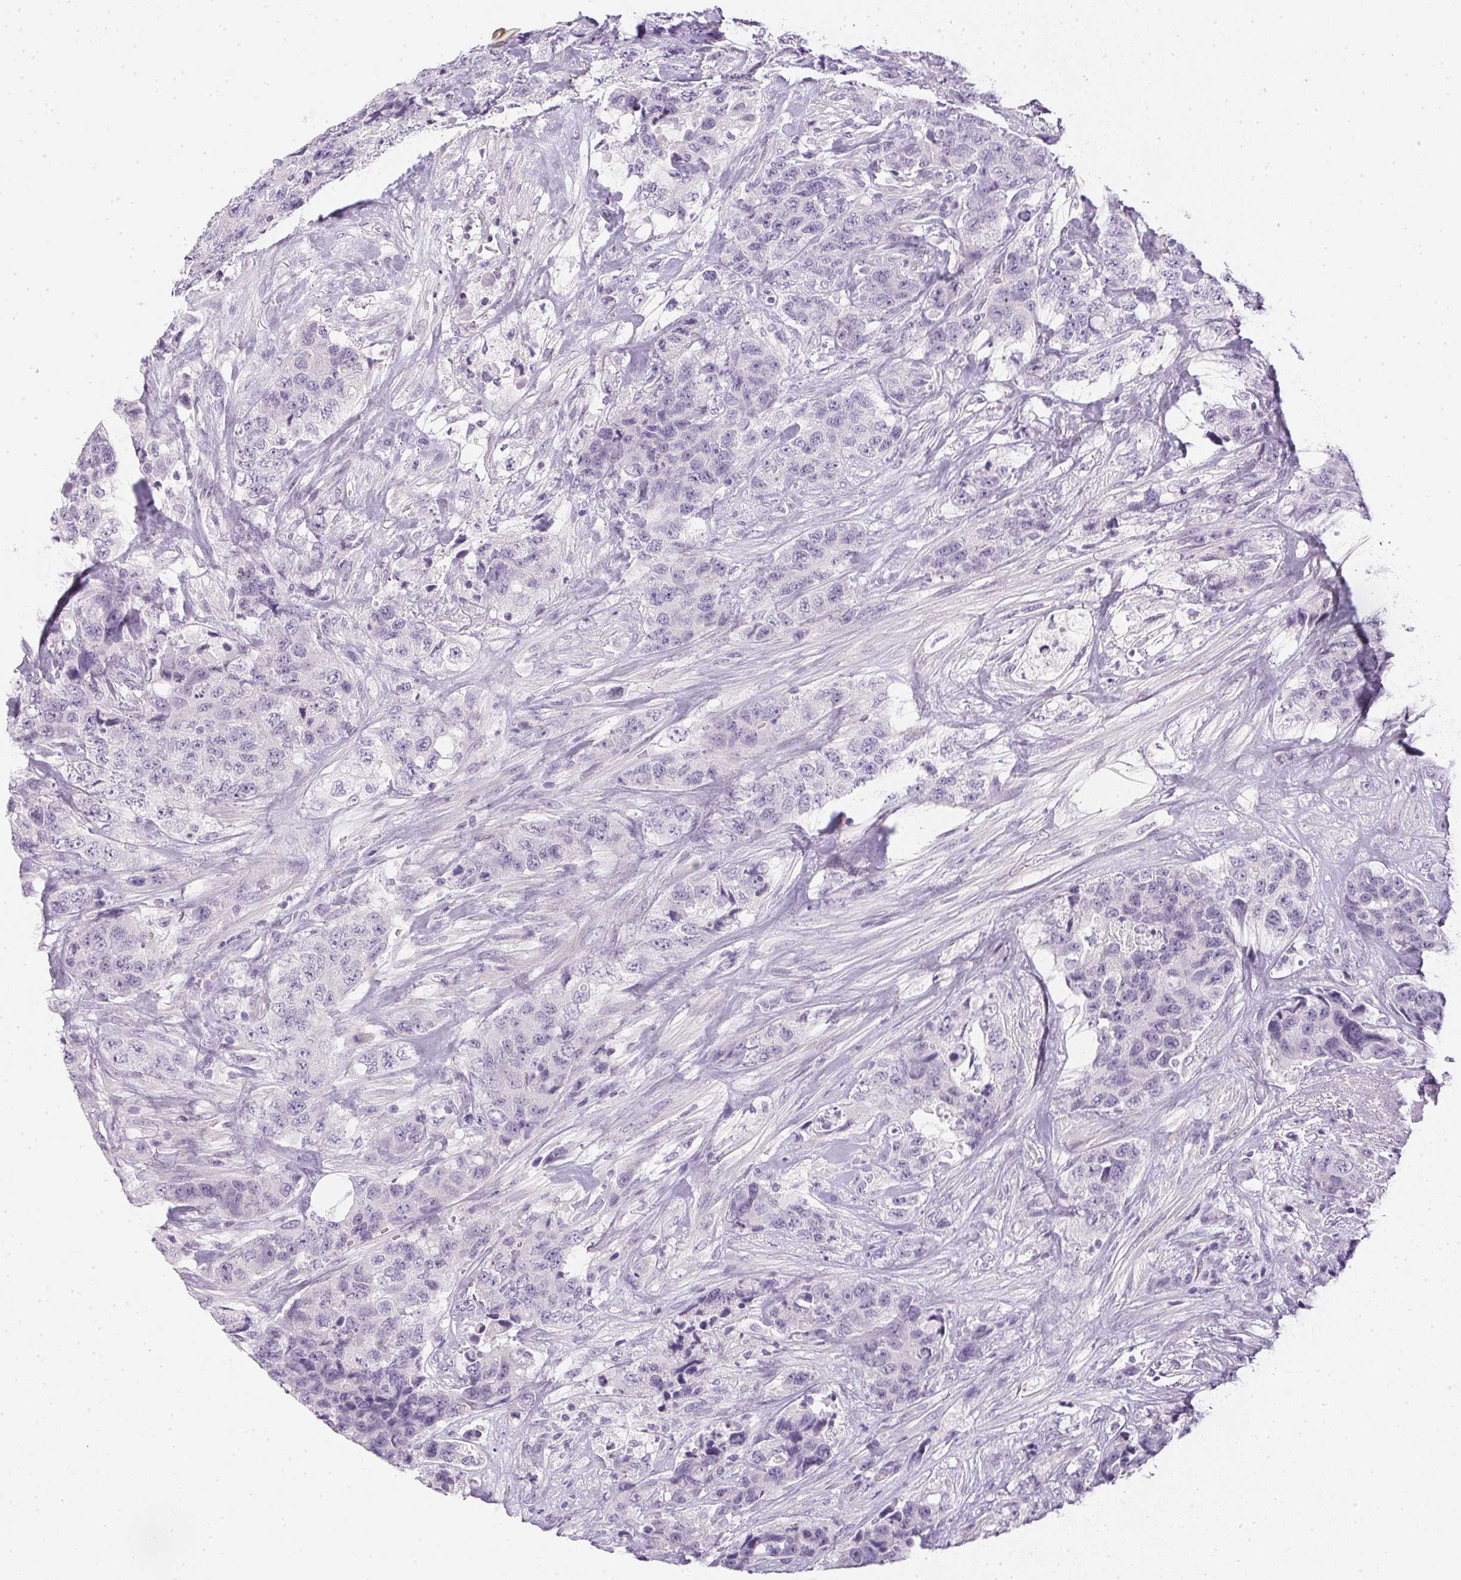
{"staining": {"intensity": "negative", "quantity": "none", "location": "none"}, "tissue": "urothelial cancer", "cell_type": "Tumor cells", "image_type": "cancer", "snomed": [{"axis": "morphology", "description": "Urothelial carcinoma, High grade"}, {"axis": "topography", "description": "Urinary bladder"}], "caption": "High magnification brightfield microscopy of urothelial carcinoma (high-grade) stained with DAB (brown) and counterstained with hematoxylin (blue): tumor cells show no significant expression.", "gene": "PPY", "patient": {"sex": "female", "age": 78}}